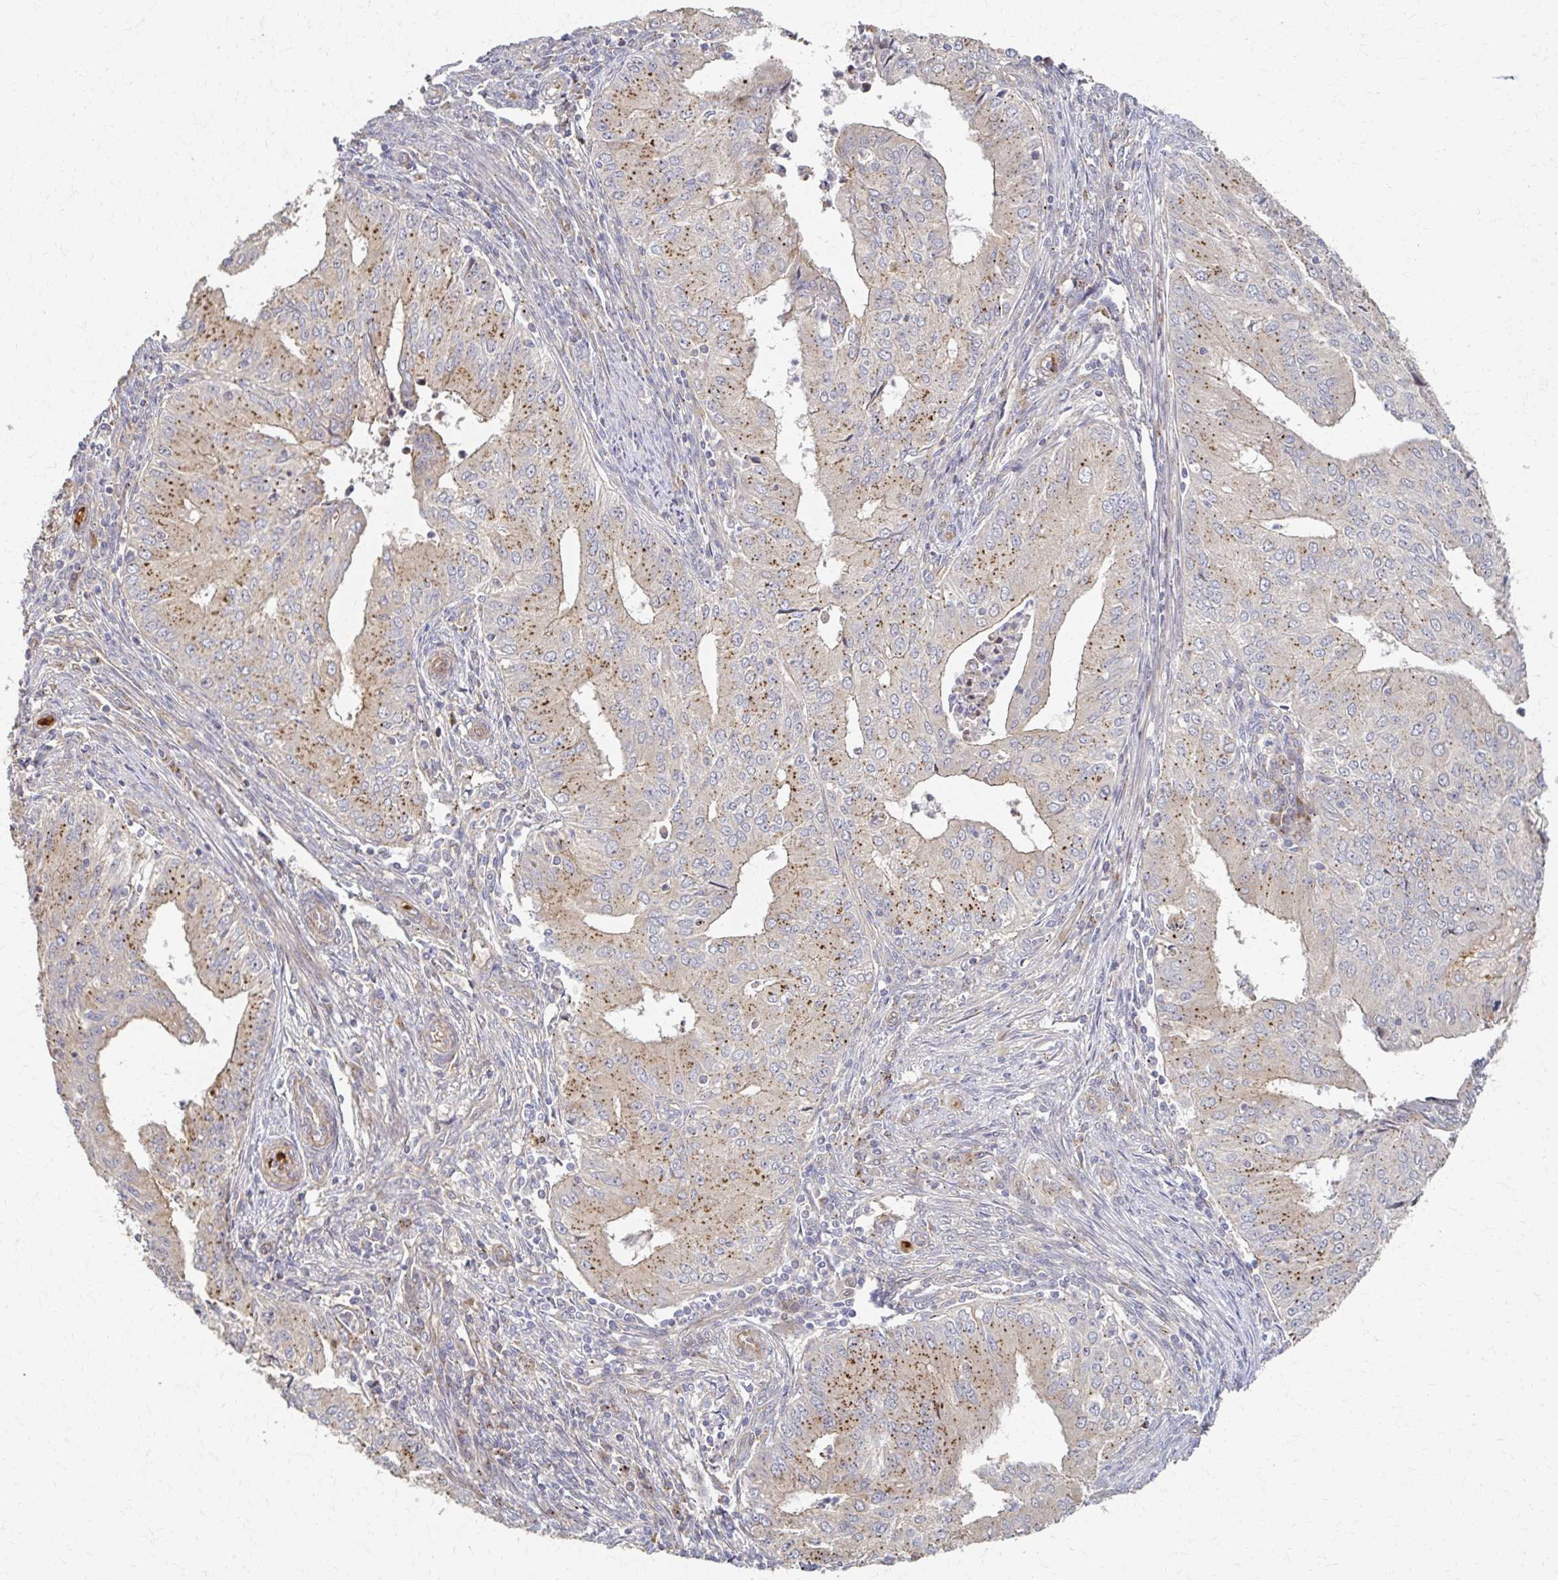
{"staining": {"intensity": "moderate", "quantity": "25%-75%", "location": "cytoplasmic/membranous"}, "tissue": "endometrial cancer", "cell_type": "Tumor cells", "image_type": "cancer", "snomed": [{"axis": "morphology", "description": "Adenocarcinoma, NOS"}, {"axis": "topography", "description": "Endometrium"}], "caption": "Immunohistochemical staining of endometrial adenocarcinoma exhibits medium levels of moderate cytoplasmic/membranous protein positivity in about 25%-75% of tumor cells. The staining was performed using DAB (3,3'-diaminobenzidine) to visualize the protein expression in brown, while the nuclei were stained in blue with hematoxylin (Magnification: 20x).", "gene": "SKA2", "patient": {"sex": "female", "age": 50}}